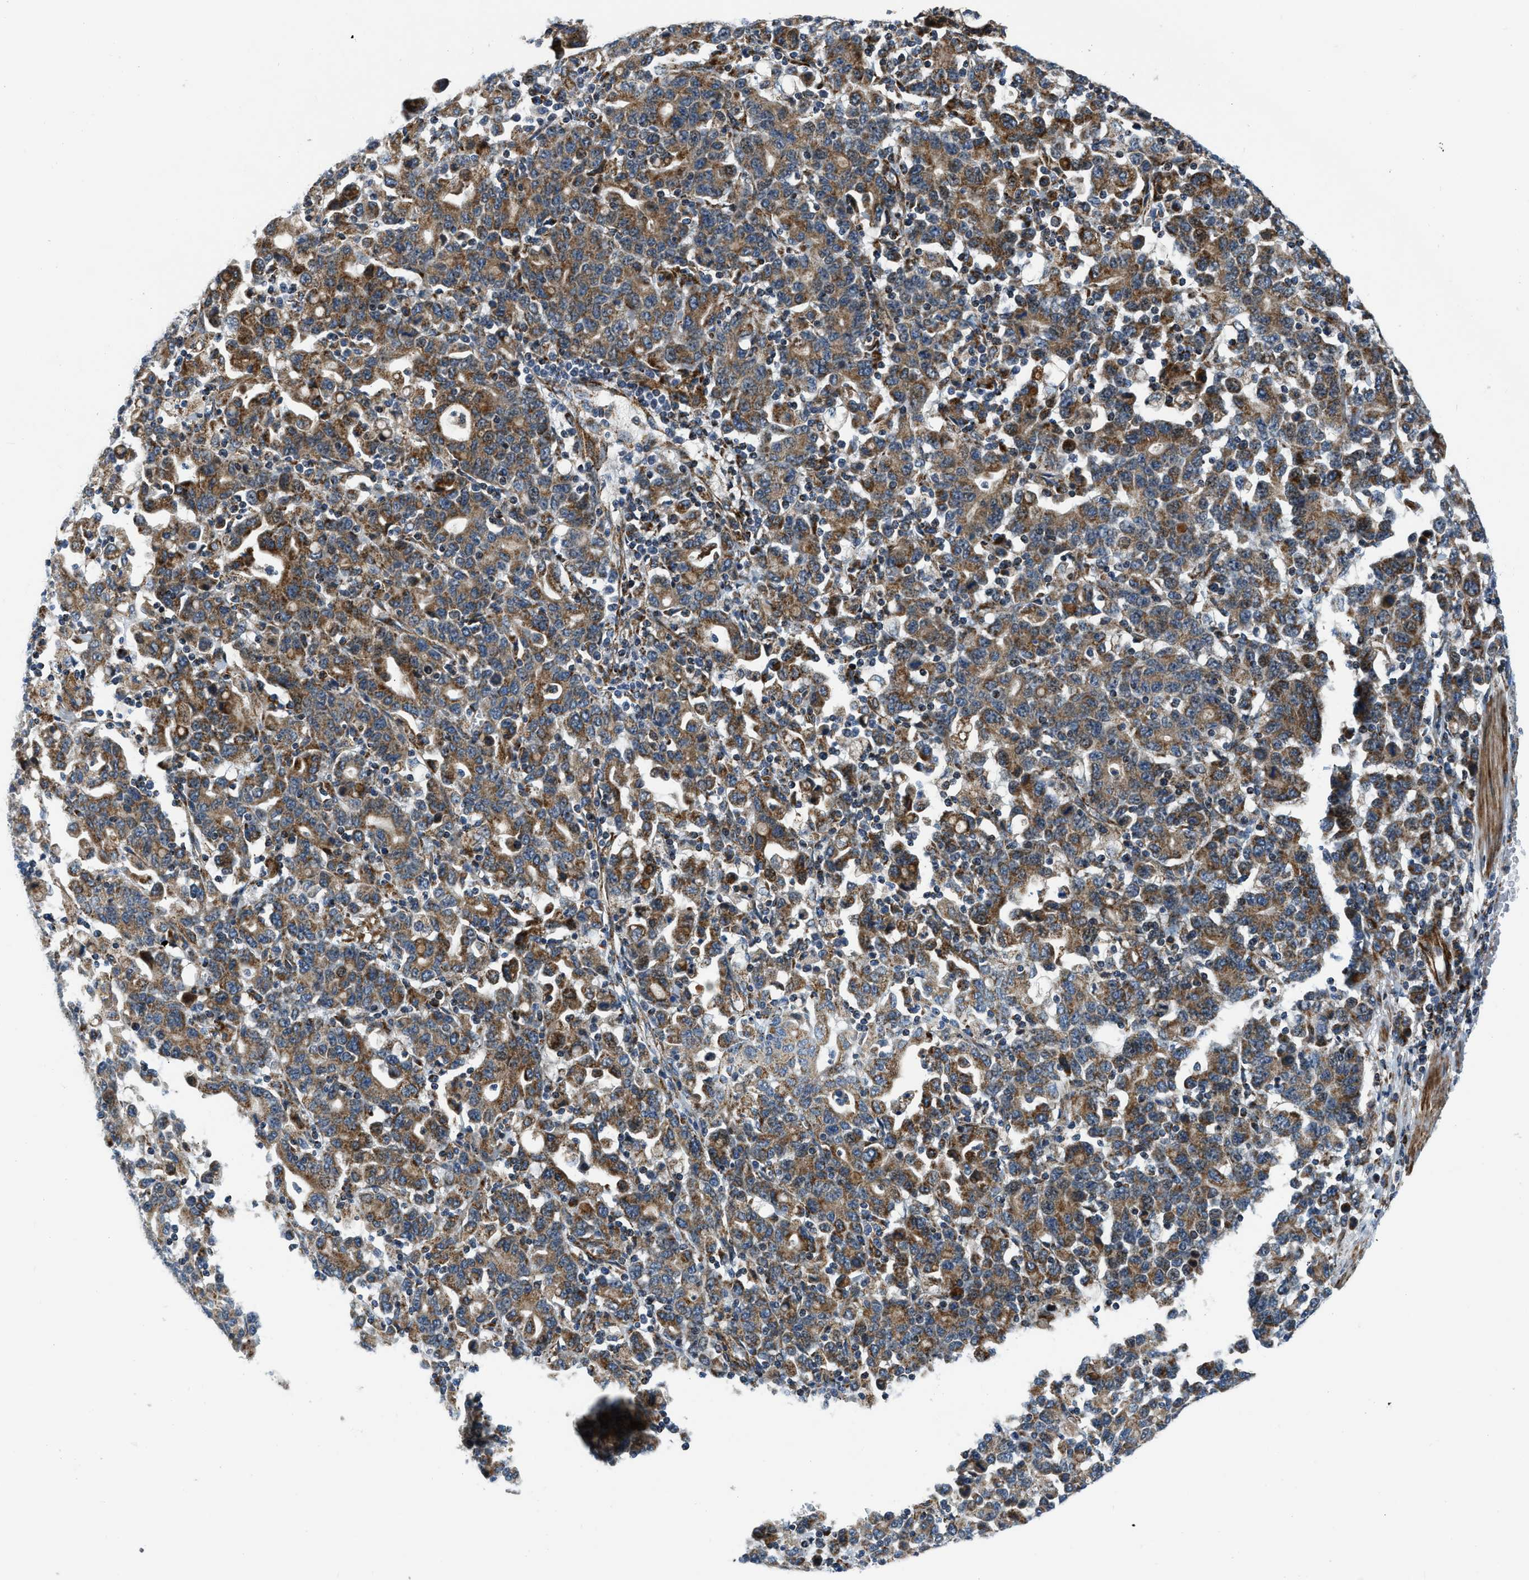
{"staining": {"intensity": "moderate", "quantity": ">75%", "location": "cytoplasmic/membranous"}, "tissue": "stomach cancer", "cell_type": "Tumor cells", "image_type": "cancer", "snomed": [{"axis": "morphology", "description": "Adenocarcinoma, NOS"}, {"axis": "topography", "description": "Stomach, upper"}], "caption": "A brown stain labels moderate cytoplasmic/membranous expression of a protein in human stomach cancer tumor cells. The staining was performed using DAB (3,3'-diaminobenzidine) to visualize the protein expression in brown, while the nuclei were stained in blue with hematoxylin (Magnification: 20x).", "gene": "GSDME", "patient": {"sex": "male", "age": 69}}